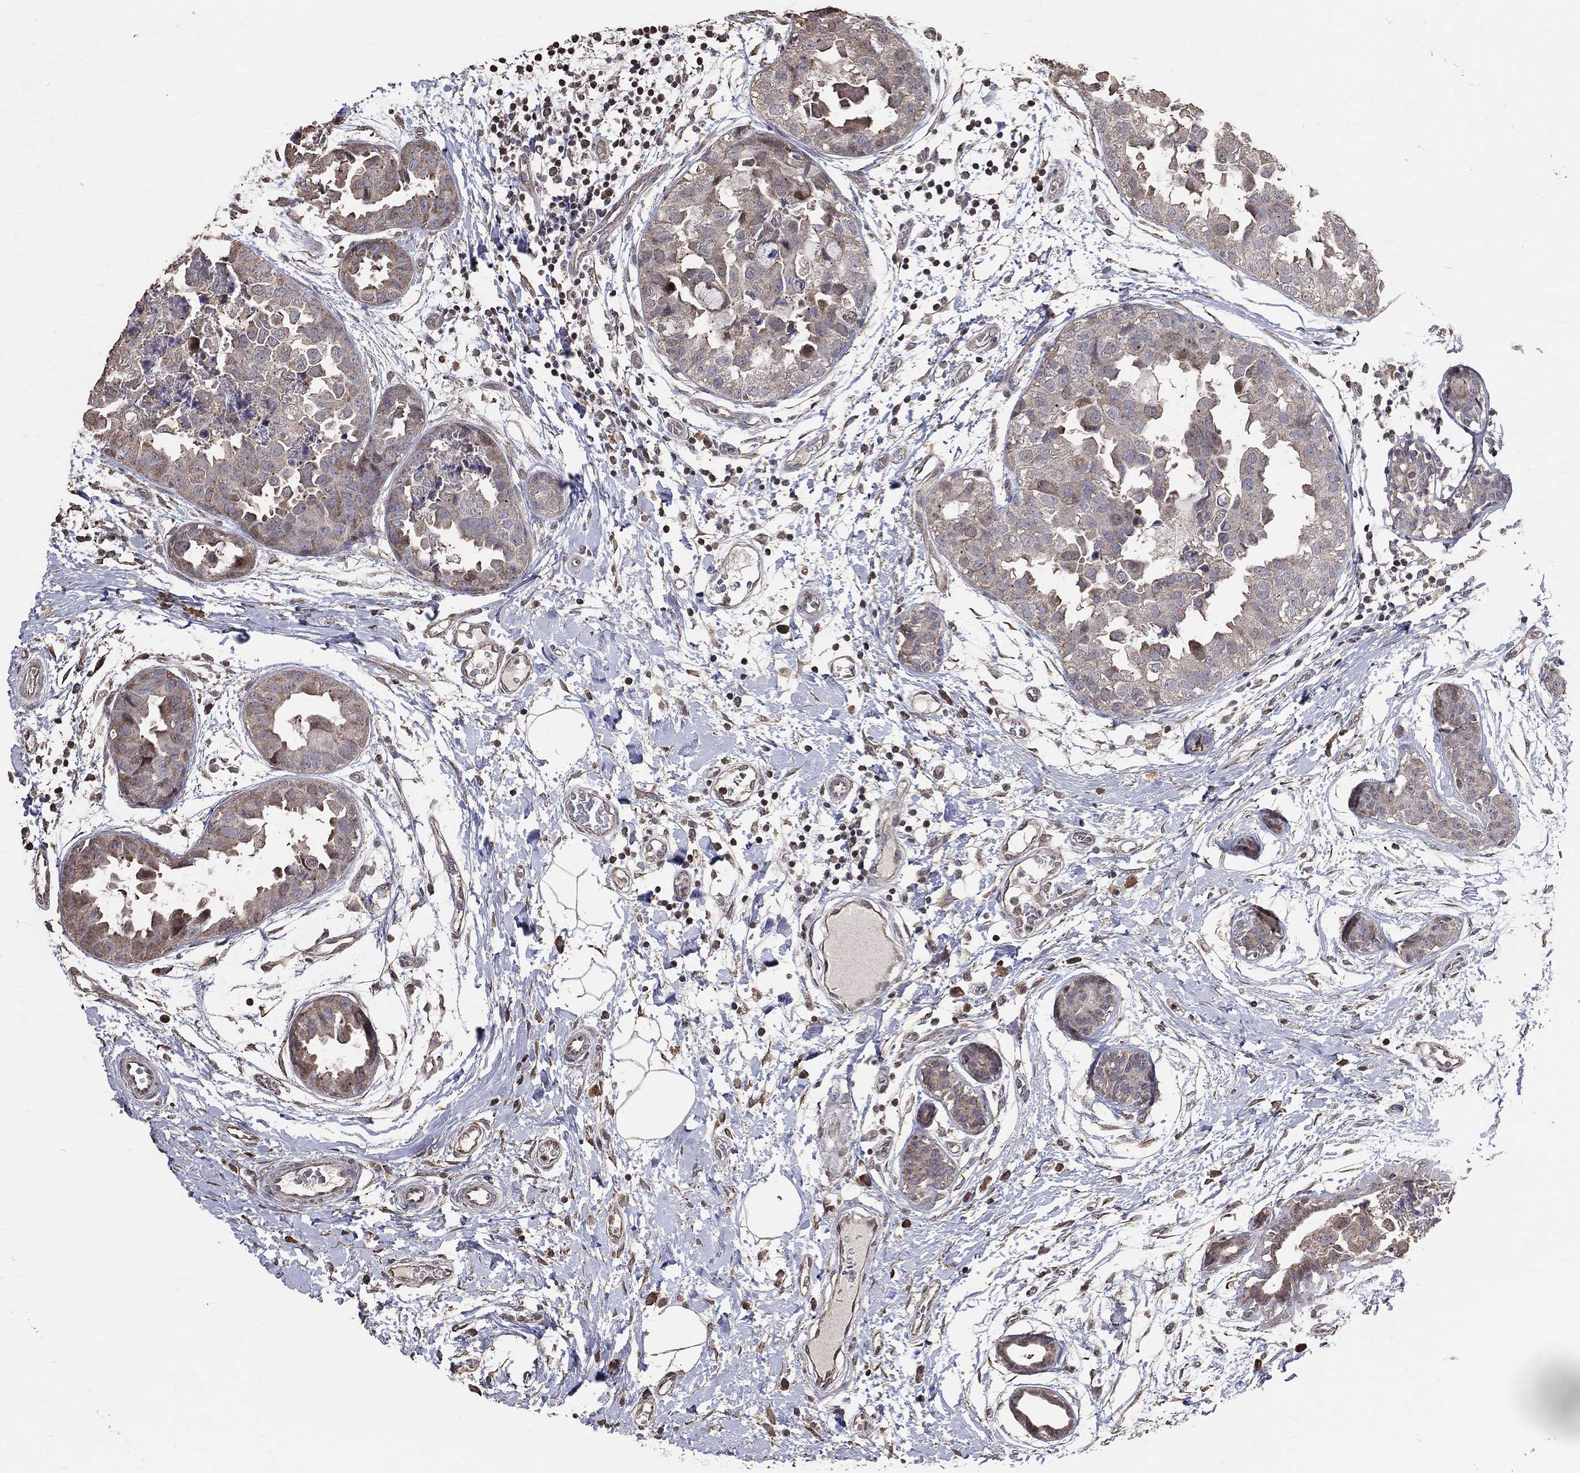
{"staining": {"intensity": "weak", "quantity": "<25%", "location": "cytoplasmic/membranous"}, "tissue": "breast cancer", "cell_type": "Tumor cells", "image_type": "cancer", "snomed": [{"axis": "morphology", "description": "Normal tissue, NOS"}, {"axis": "morphology", "description": "Duct carcinoma"}, {"axis": "topography", "description": "Breast"}], "caption": "Tumor cells show no significant staining in breast cancer.", "gene": "LY6K", "patient": {"sex": "female", "age": 40}}